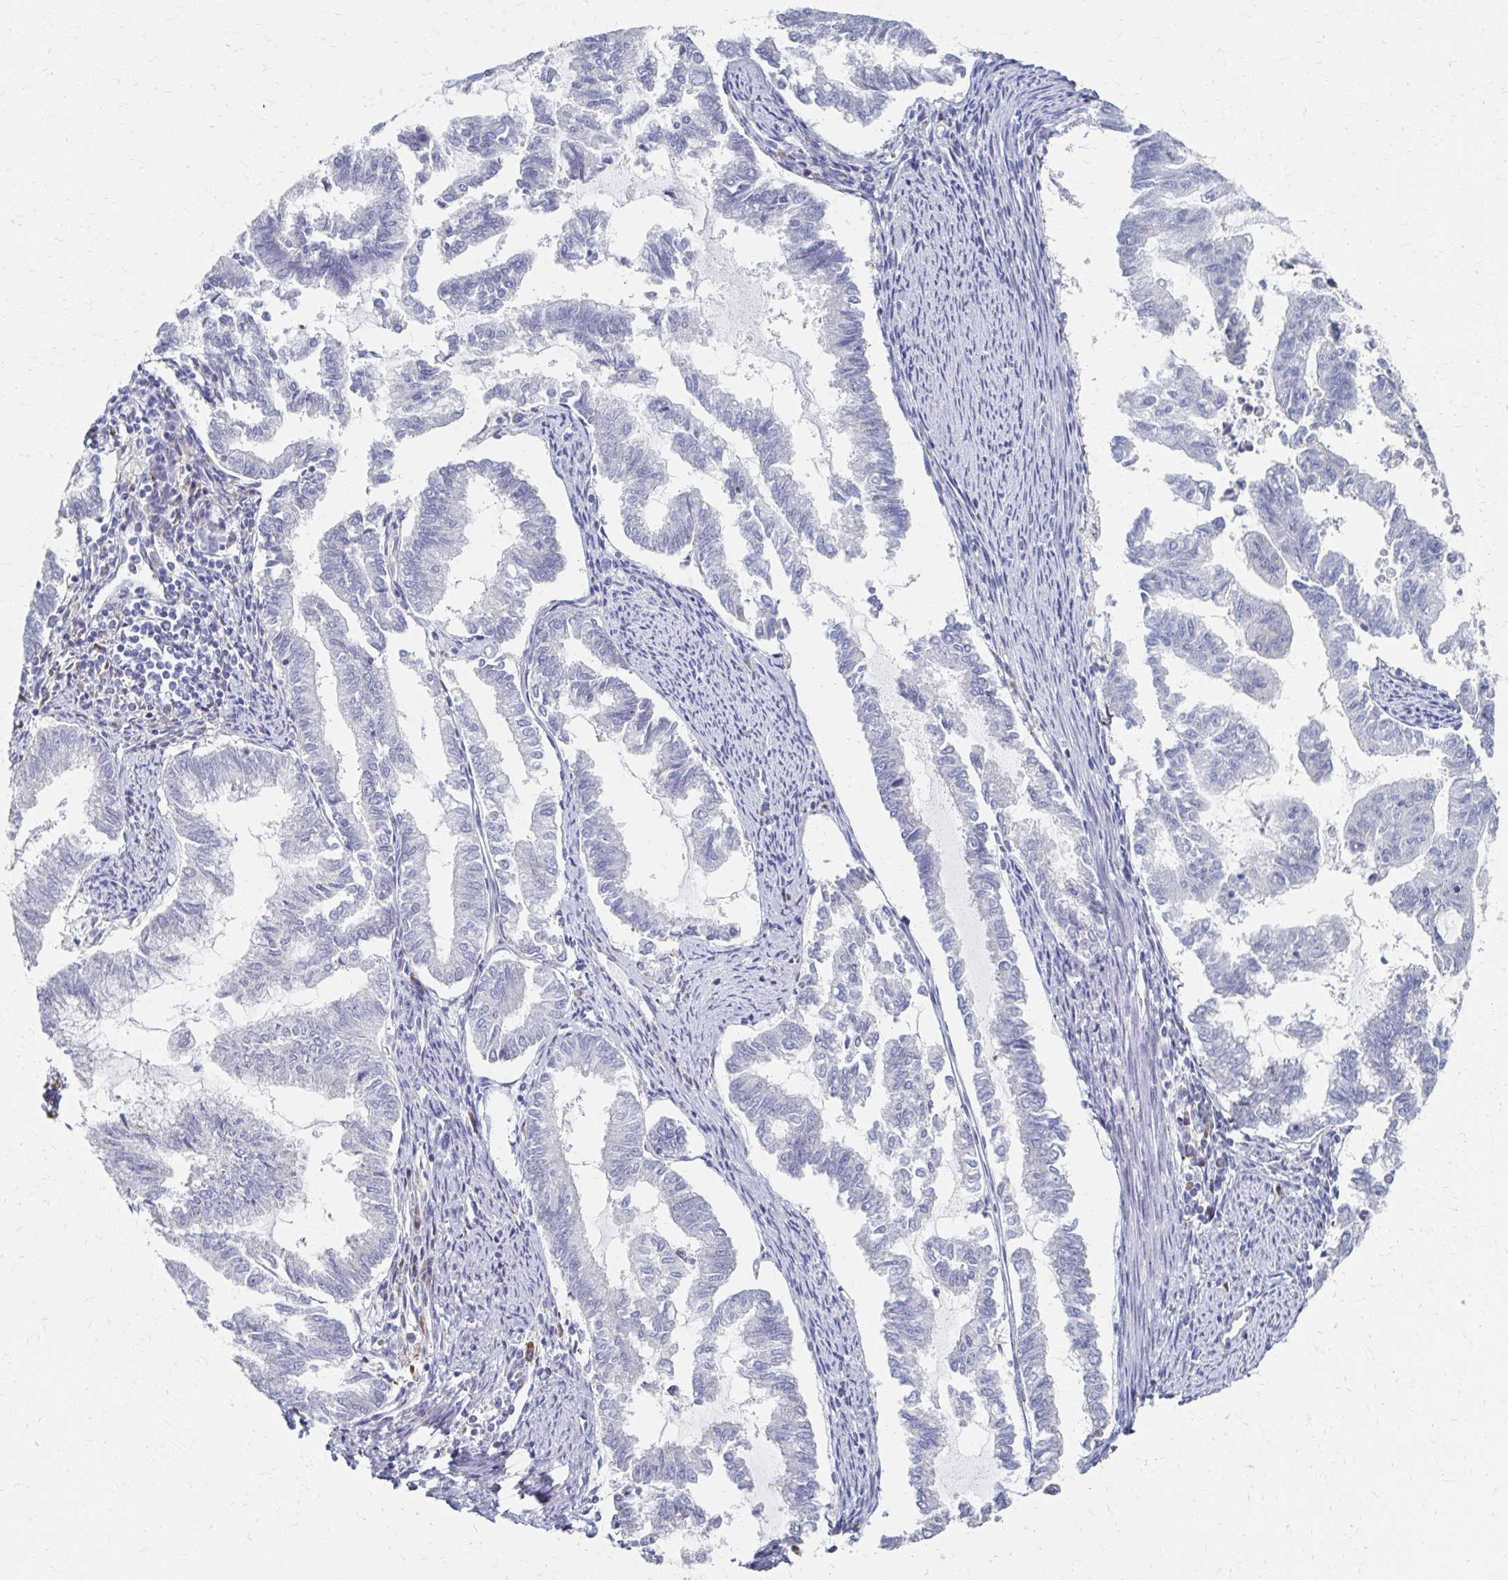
{"staining": {"intensity": "negative", "quantity": "none", "location": "none"}, "tissue": "endometrial cancer", "cell_type": "Tumor cells", "image_type": "cancer", "snomed": [{"axis": "morphology", "description": "Adenocarcinoma, NOS"}, {"axis": "topography", "description": "Endometrium"}], "caption": "DAB immunohistochemical staining of human endometrial cancer shows no significant positivity in tumor cells. (Brightfield microscopy of DAB (3,3'-diaminobenzidine) immunohistochemistry (IHC) at high magnification).", "gene": "ATP1A3", "patient": {"sex": "female", "age": 79}}